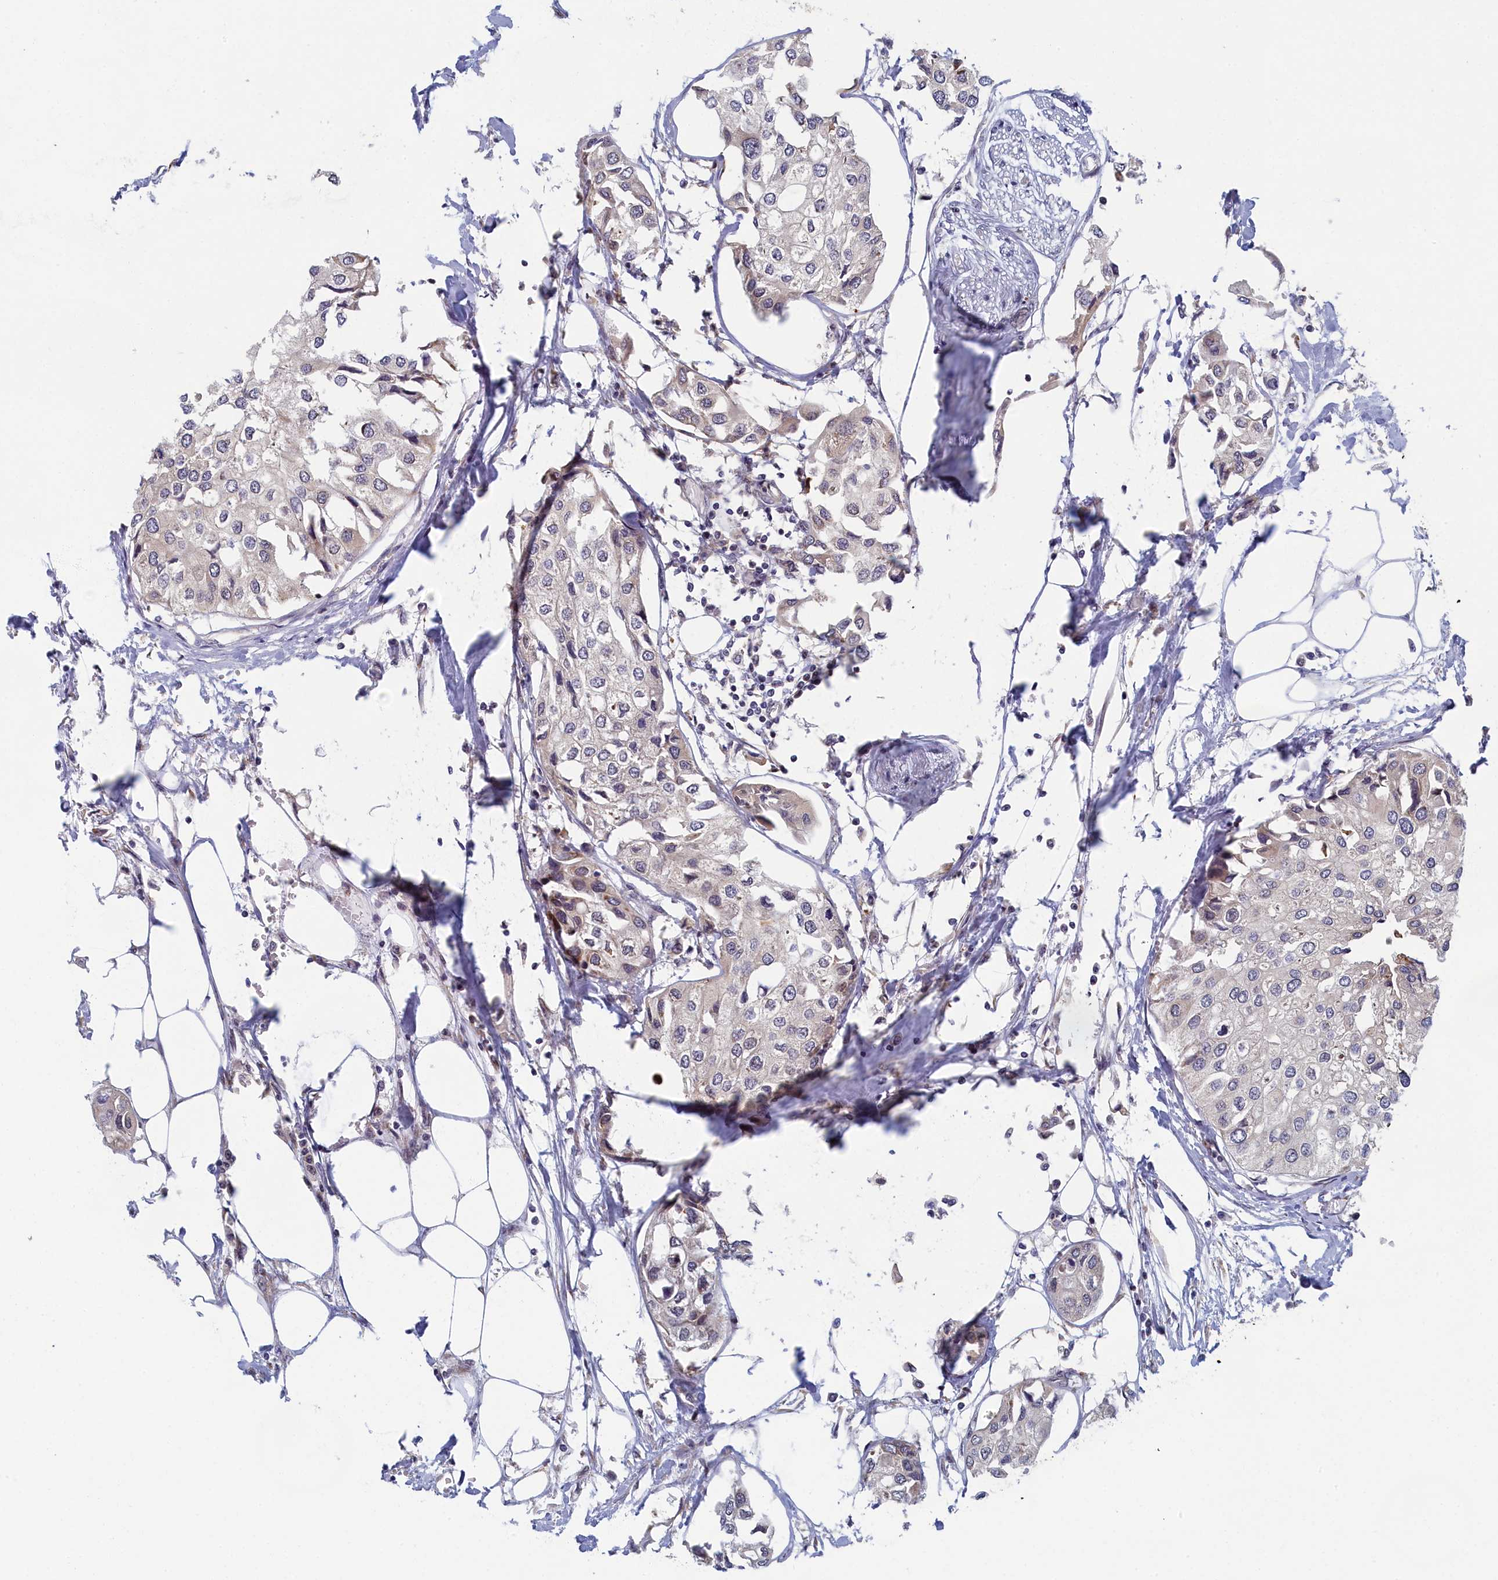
{"staining": {"intensity": "negative", "quantity": "none", "location": "none"}, "tissue": "urothelial cancer", "cell_type": "Tumor cells", "image_type": "cancer", "snomed": [{"axis": "morphology", "description": "Urothelial carcinoma, High grade"}, {"axis": "topography", "description": "Urinary bladder"}], "caption": "There is no significant staining in tumor cells of high-grade urothelial carcinoma.", "gene": "DNAJC17", "patient": {"sex": "male", "age": 64}}